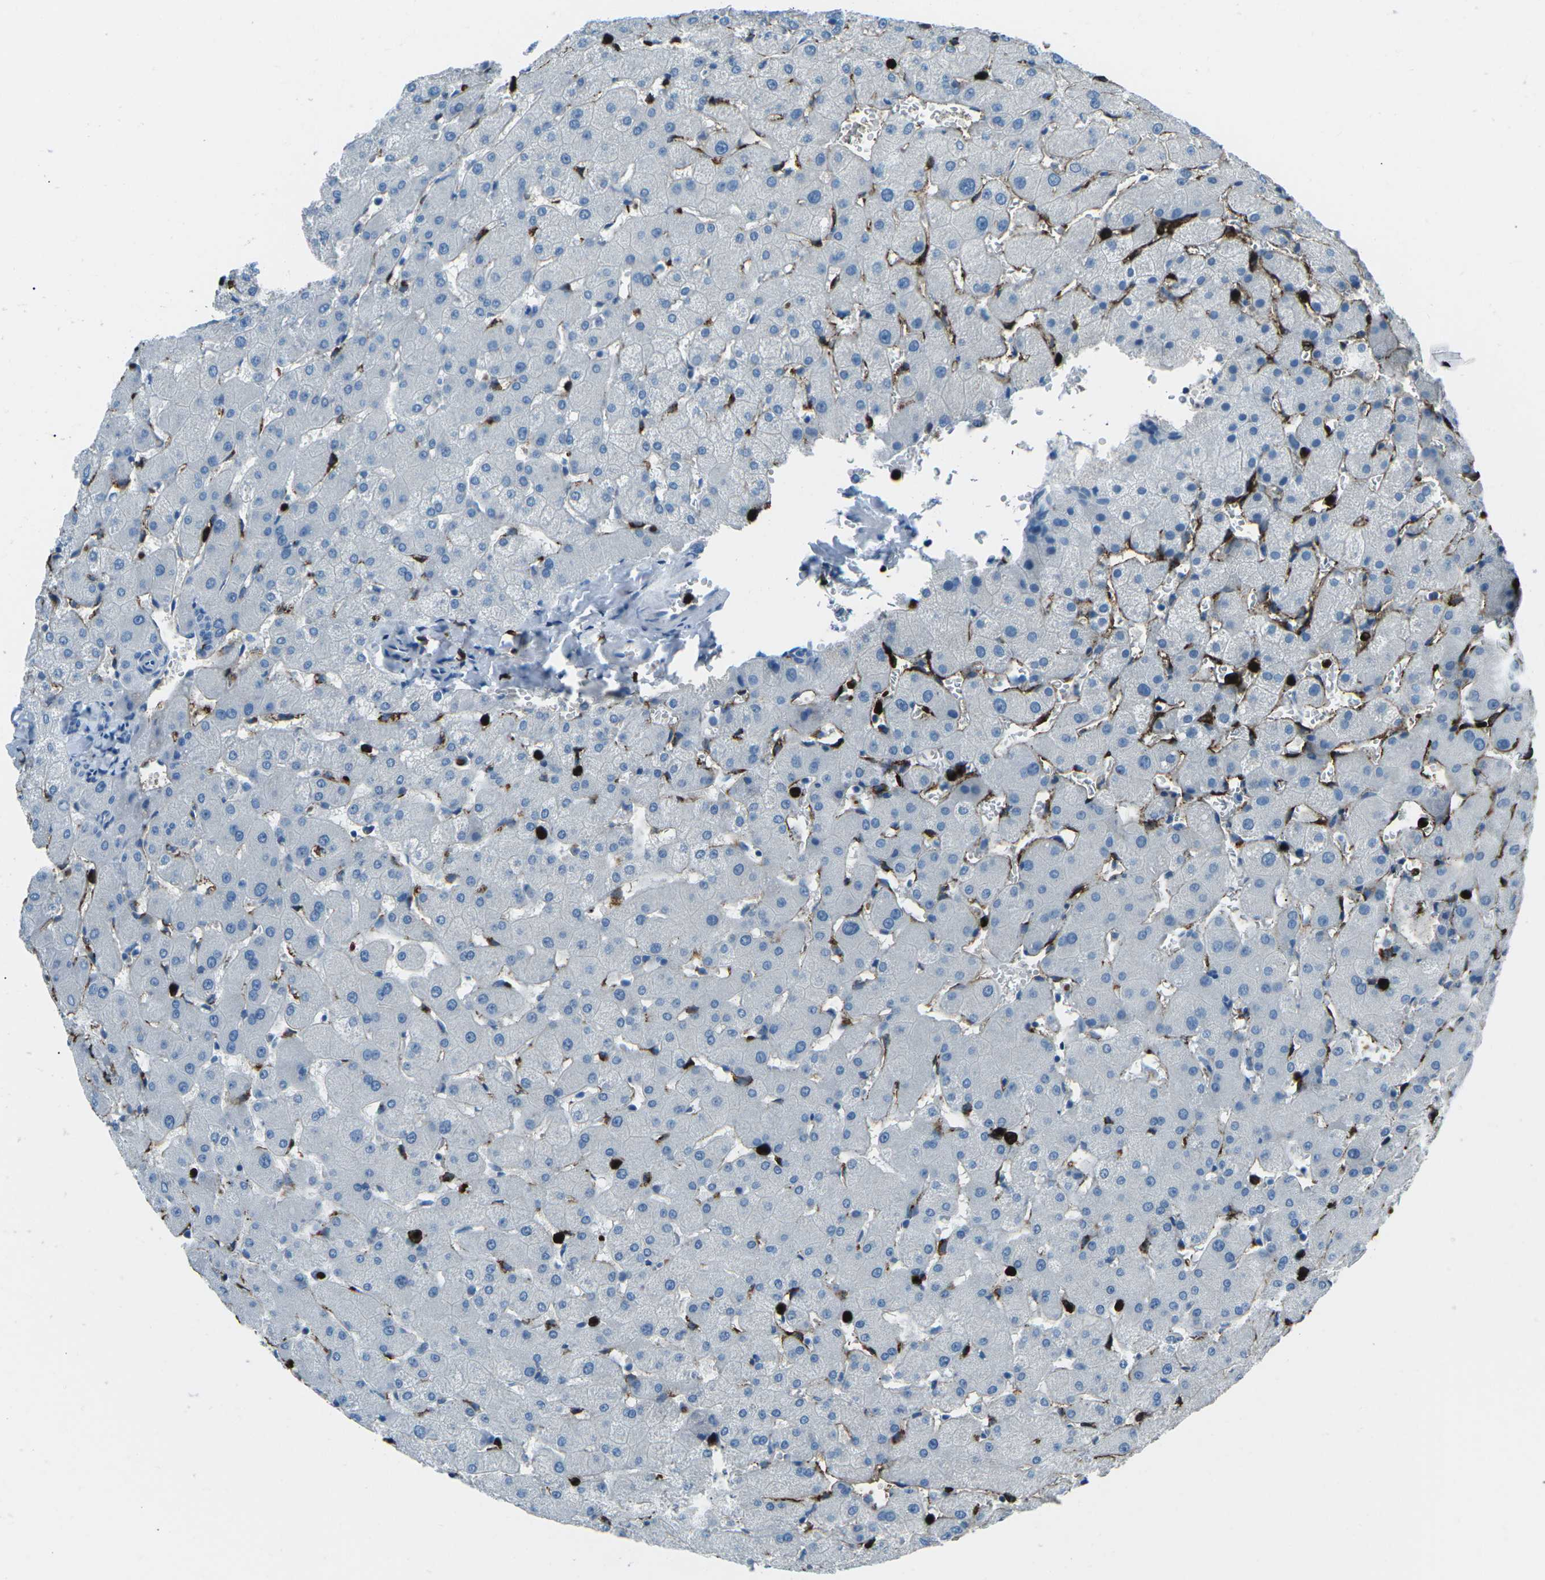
{"staining": {"intensity": "negative", "quantity": "none", "location": "none"}, "tissue": "liver", "cell_type": "Cholangiocytes", "image_type": "normal", "snomed": [{"axis": "morphology", "description": "Normal tissue, NOS"}, {"axis": "topography", "description": "Liver"}], "caption": "Normal liver was stained to show a protein in brown. There is no significant expression in cholangiocytes. (DAB (3,3'-diaminobenzidine) immunohistochemistry, high magnification).", "gene": "FCN1", "patient": {"sex": "female", "age": 63}}